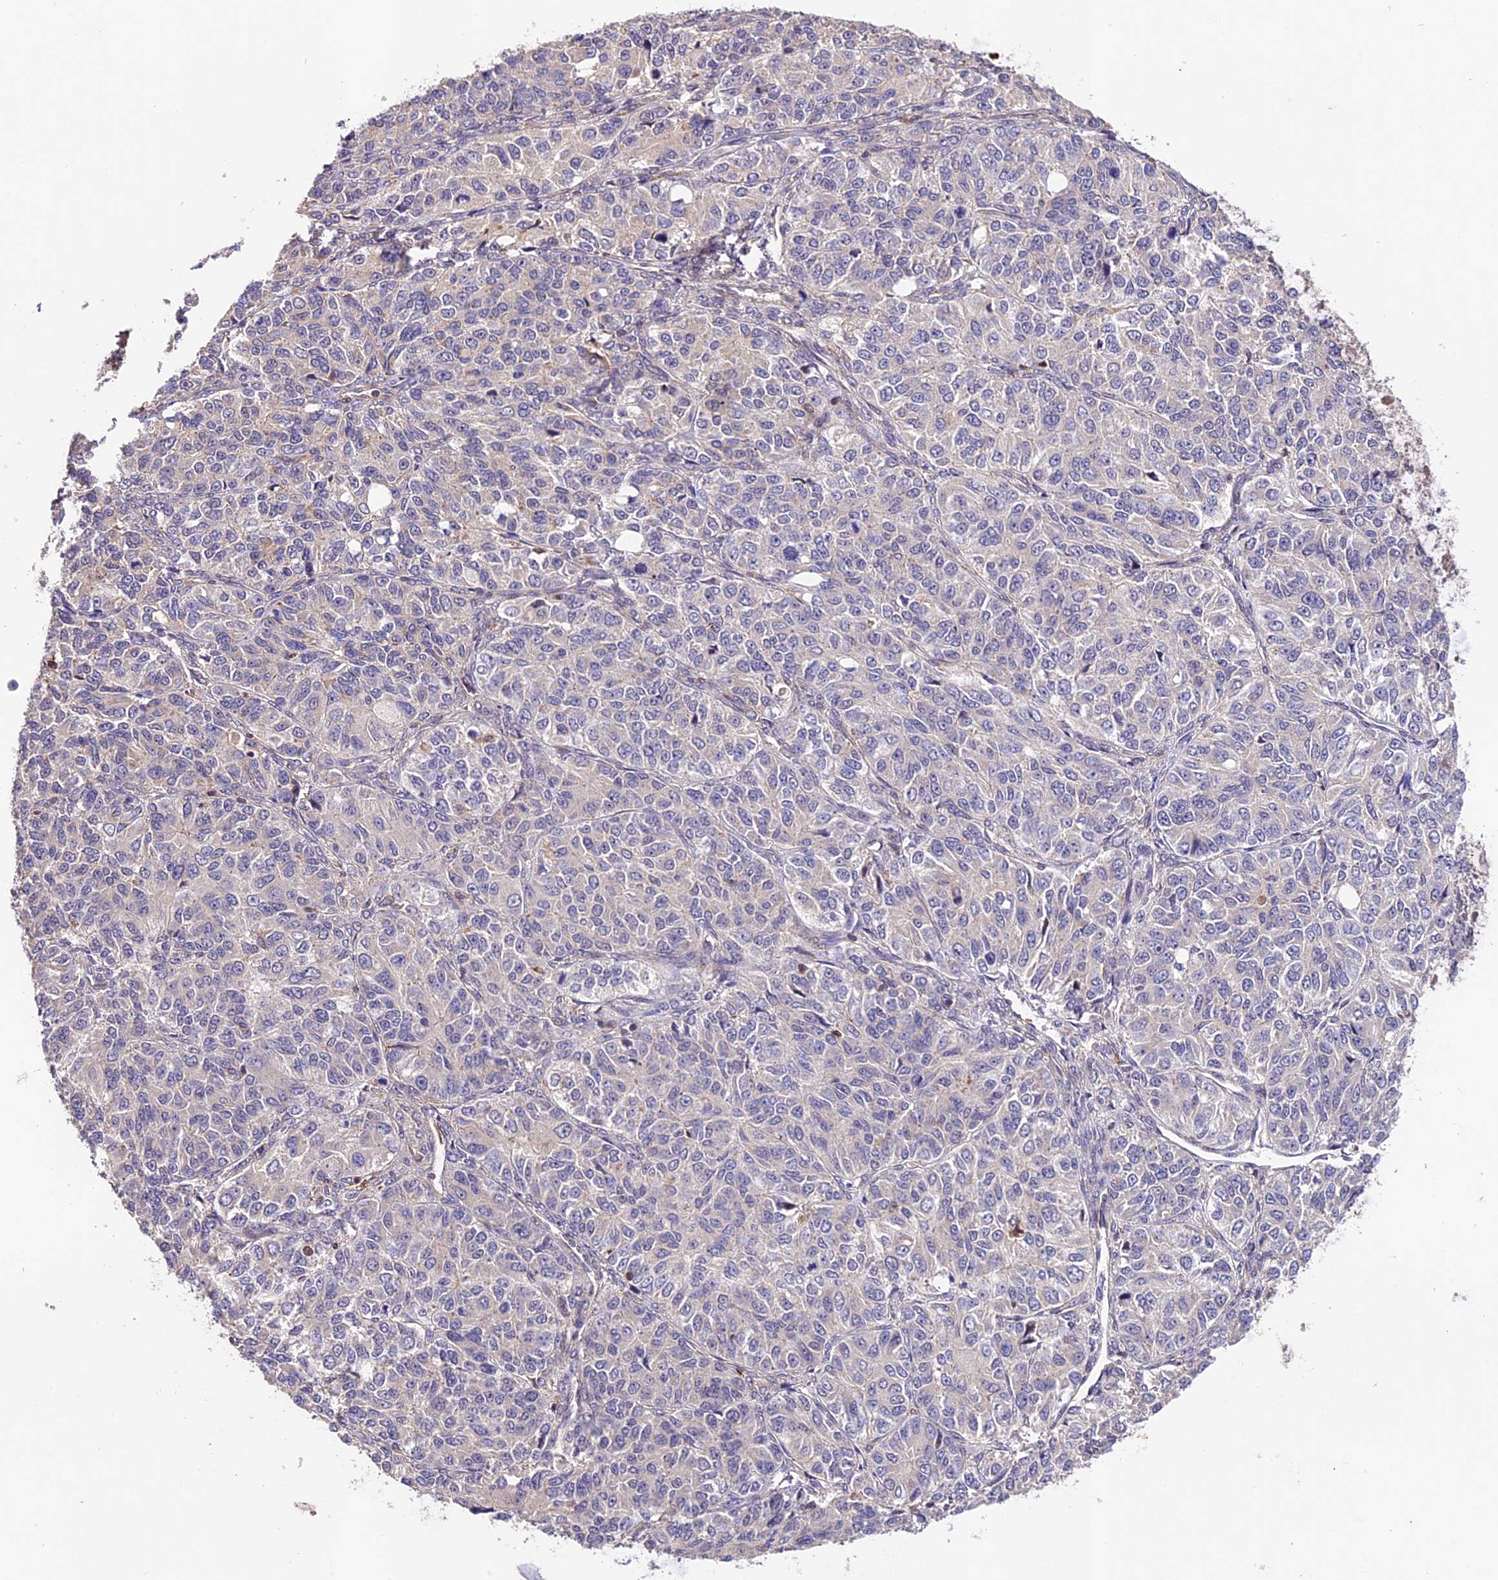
{"staining": {"intensity": "negative", "quantity": "none", "location": "none"}, "tissue": "ovarian cancer", "cell_type": "Tumor cells", "image_type": "cancer", "snomed": [{"axis": "morphology", "description": "Carcinoma, endometroid"}, {"axis": "topography", "description": "Ovary"}], "caption": "Immunohistochemistry (IHC) histopathology image of neoplastic tissue: ovarian cancer (endometroid carcinoma) stained with DAB (3,3'-diaminobenzidine) displays no significant protein expression in tumor cells. (Brightfield microscopy of DAB (3,3'-diaminobenzidine) IHC at high magnification).", "gene": "CACNA1H", "patient": {"sex": "female", "age": 51}}